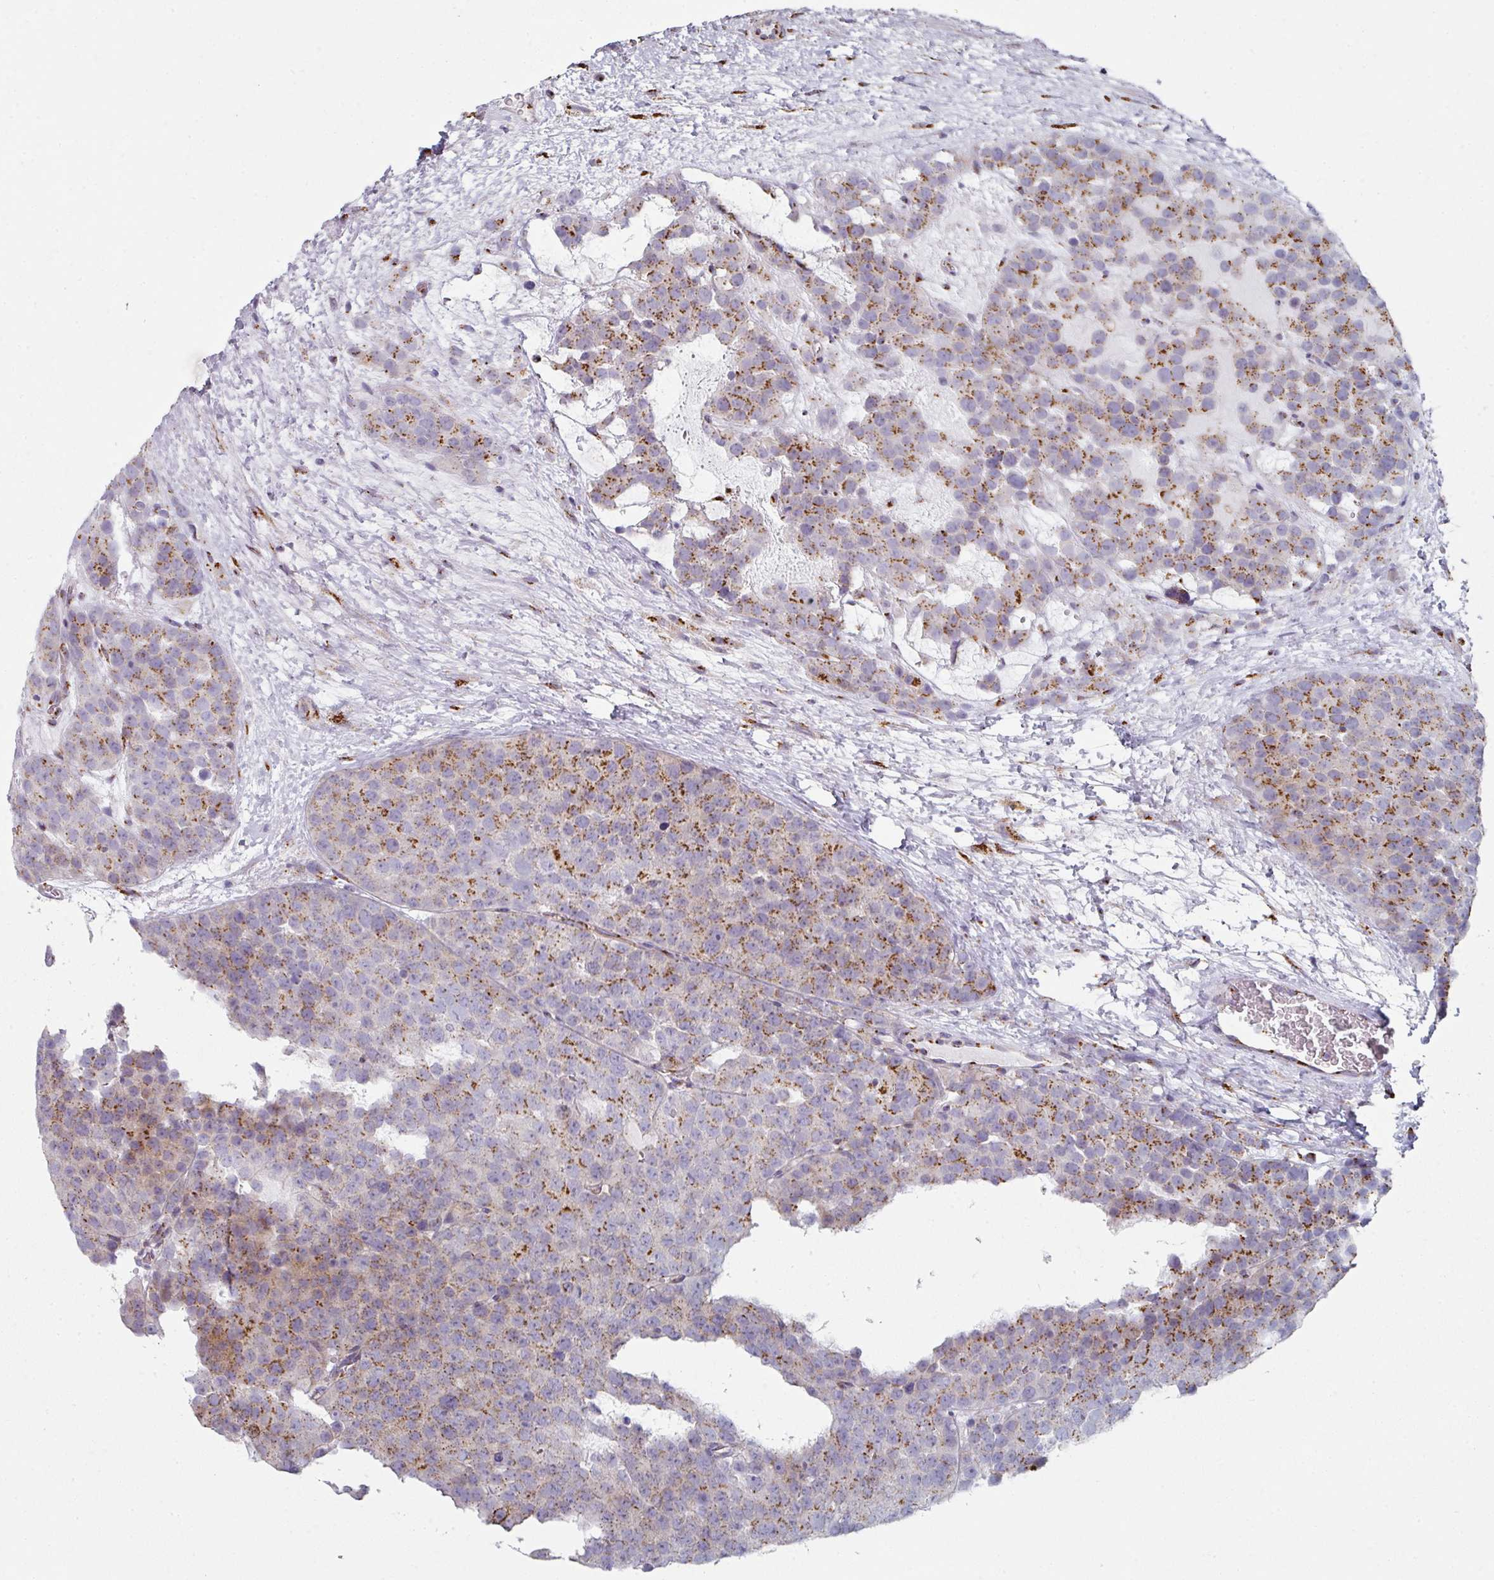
{"staining": {"intensity": "strong", "quantity": "25%-75%", "location": "cytoplasmic/membranous"}, "tissue": "testis cancer", "cell_type": "Tumor cells", "image_type": "cancer", "snomed": [{"axis": "morphology", "description": "Seminoma, NOS"}, {"axis": "topography", "description": "Testis"}], "caption": "Immunohistochemistry of testis seminoma demonstrates high levels of strong cytoplasmic/membranous staining in about 25%-75% of tumor cells.", "gene": "CCDC85B", "patient": {"sex": "male", "age": 71}}